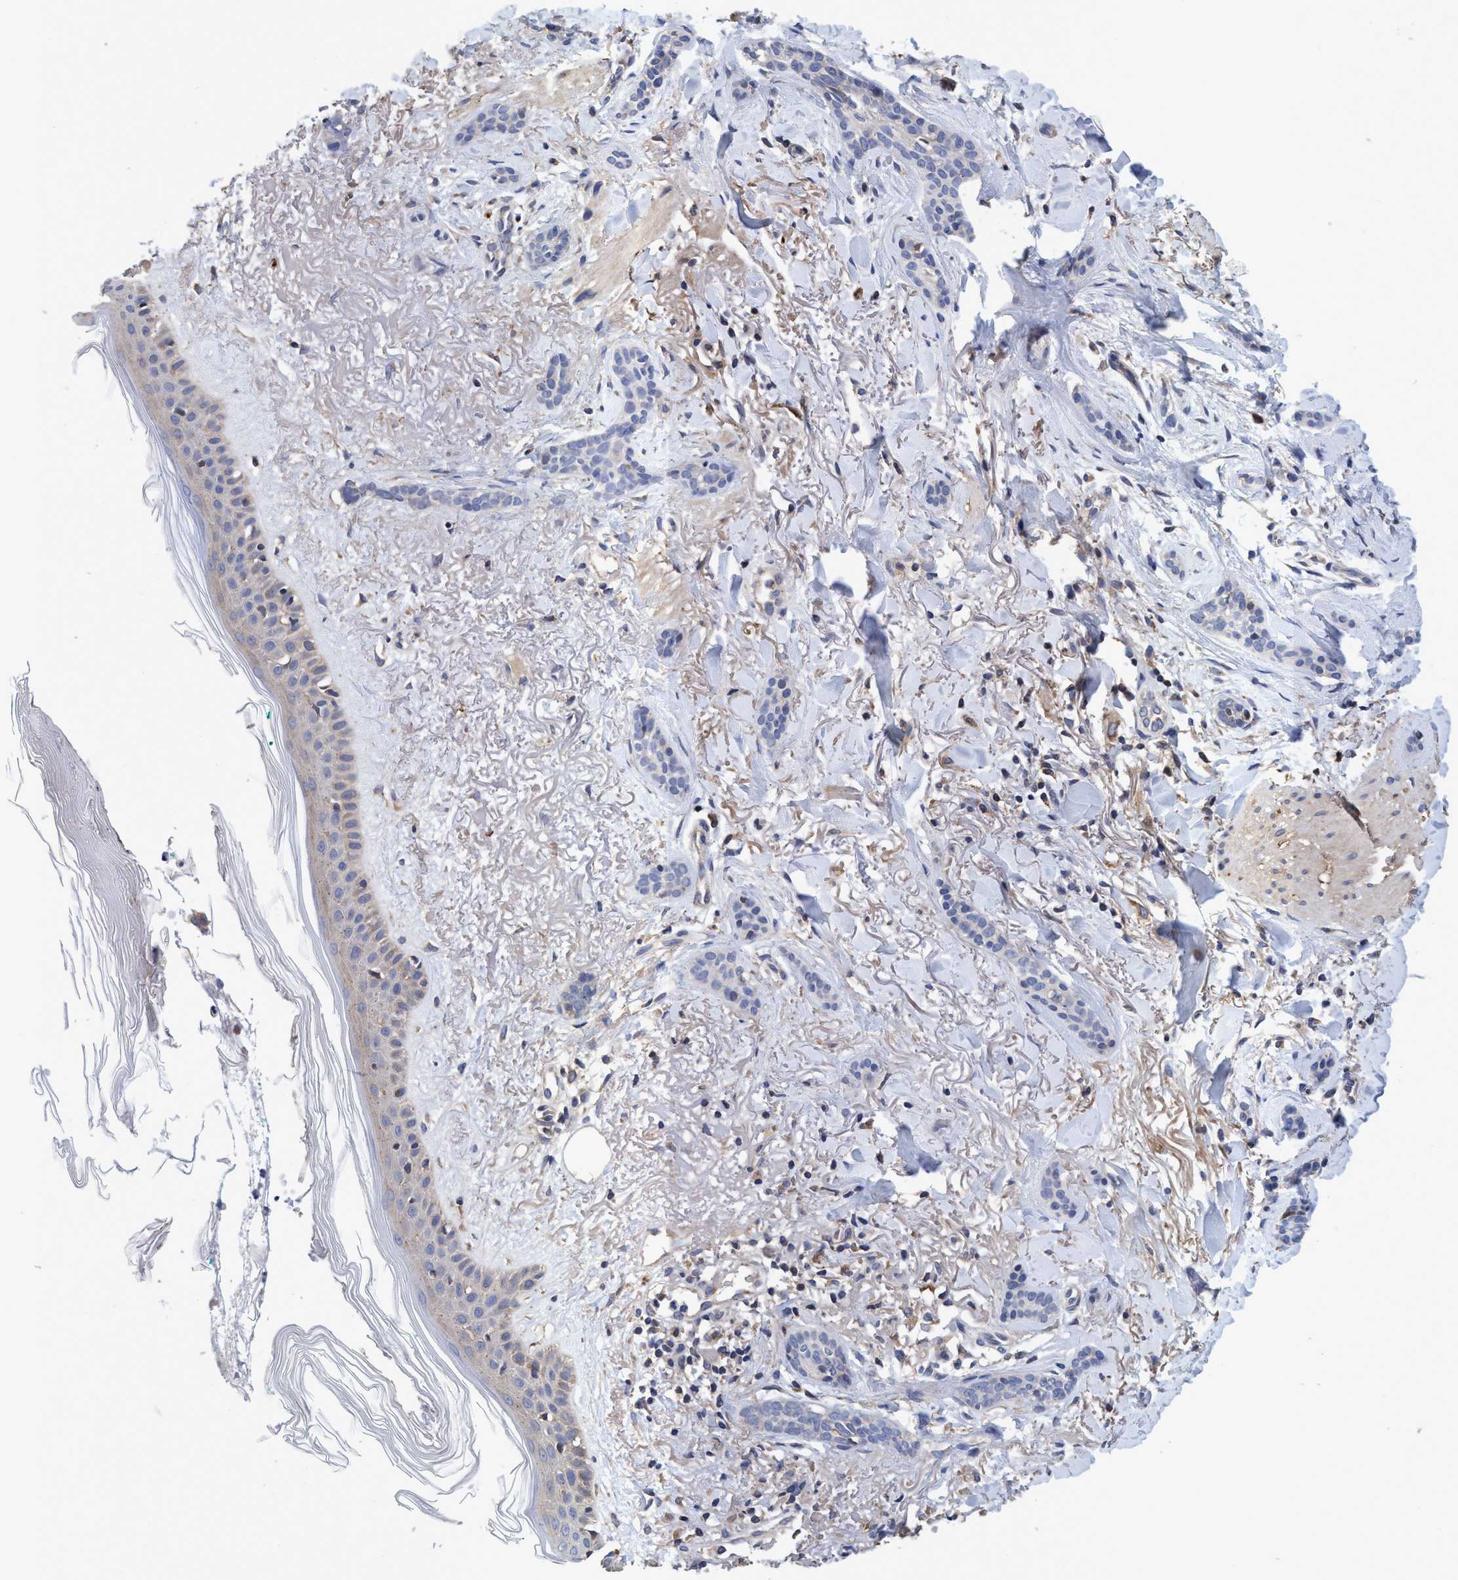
{"staining": {"intensity": "negative", "quantity": "none", "location": "none"}, "tissue": "skin cancer", "cell_type": "Tumor cells", "image_type": "cancer", "snomed": [{"axis": "morphology", "description": "Basal cell carcinoma"}, {"axis": "morphology", "description": "Adnexal tumor, benign"}, {"axis": "topography", "description": "Skin"}], "caption": "A micrograph of human skin cancer (benign adnexal tumor) is negative for staining in tumor cells.", "gene": "CALCOCO2", "patient": {"sex": "female", "age": 42}}